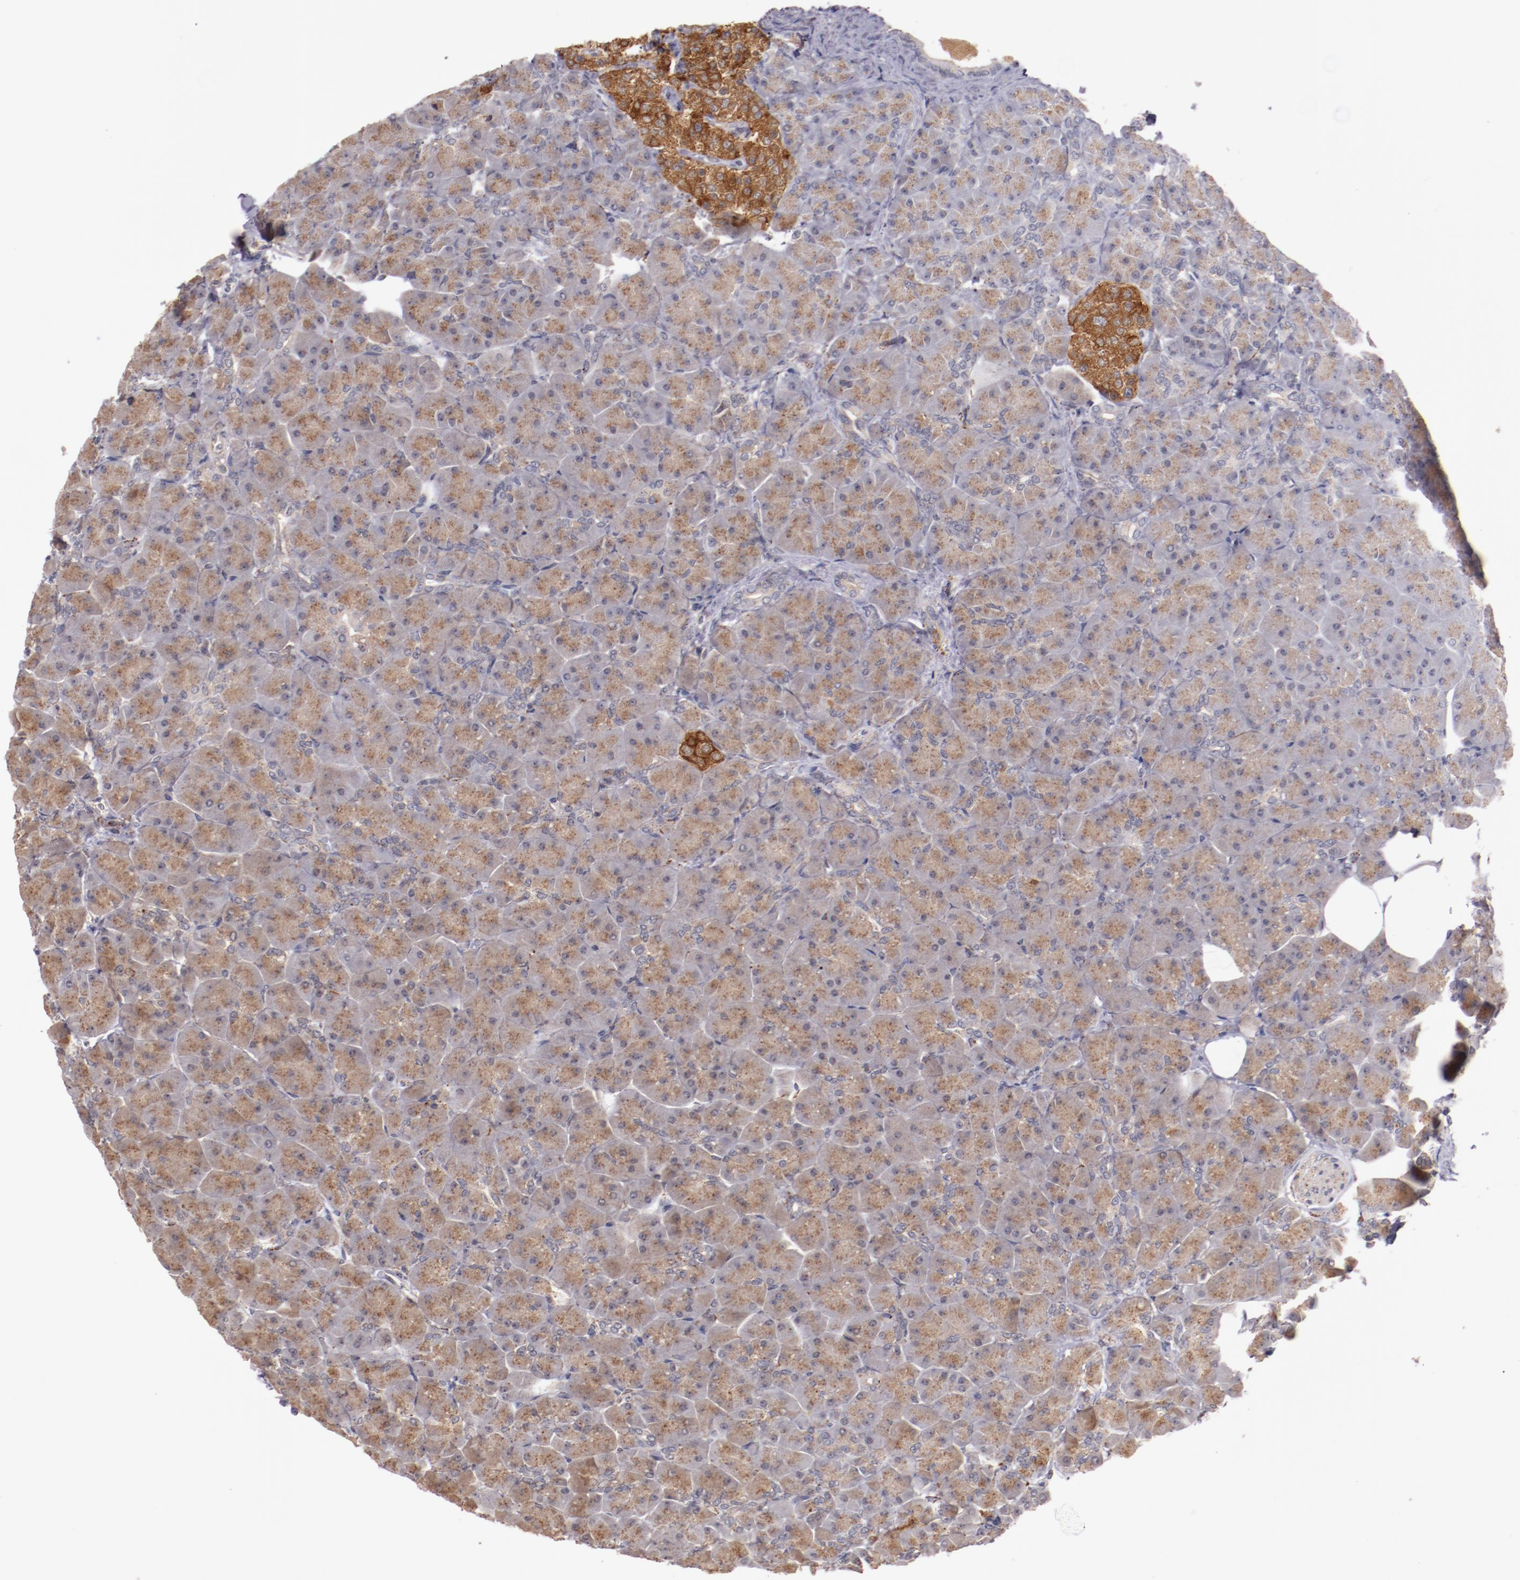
{"staining": {"intensity": "weak", "quantity": ">75%", "location": "cytoplasmic/membranous"}, "tissue": "pancreas", "cell_type": "Exocrine glandular cells", "image_type": "normal", "snomed": [{"axis": "morphology", "description": "Normal tissue, NOS"}, {"axis": "topography", "description": "Pancreas"}], "caption": "The photomicrograph demonstrates a brown stain indicating the presence of a protein in the cytoplasmic/membranous of exocrine glandular cells in pancreas.", "gene": "SYP", "patient": {"sex": "male", "age": 66}}